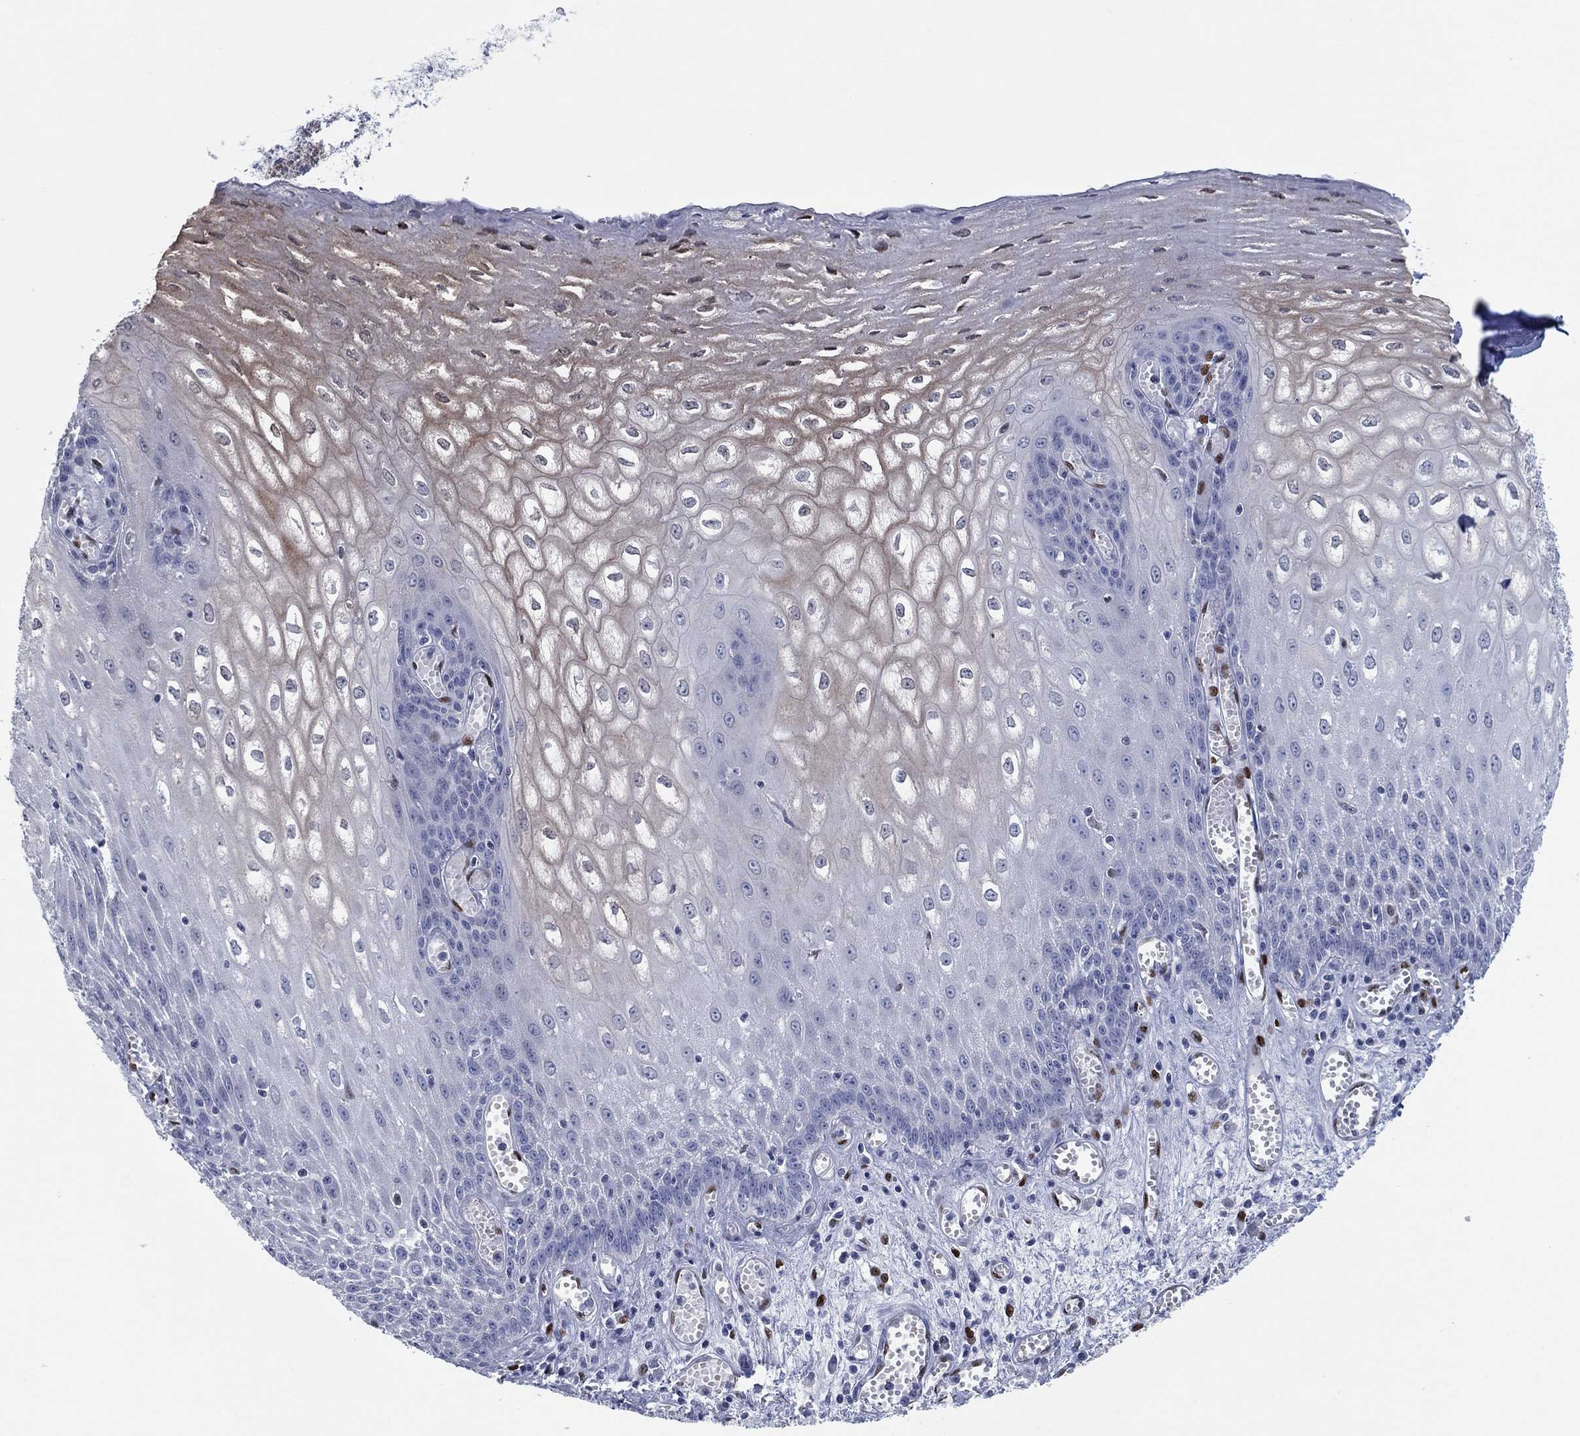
{"staining": {"intensity": "moderate", "quantity": "25%-75%", "location": "cytoplasmic/membranous,nuclear"}, "tissue": "esophagus", "cell_type": "Squamous epithelial cells", "image_type": "normal", "snomed": [{"axis": "morphology", "description": "Normal tissue, NOS"}, {"axis": "topography", "description": "Esophagus"}], "caption": "IHC of benign human esophagus displays medium levels of moderate cytoplasmic/membranous,nuclear positivity in about 25%-75% of squamous epithelial cells. The protein of interest is stained brown, and the nuclei are stained in blue (DAB (3,3'-diaminobenzidine) IHC with brightfield microscopy, high magnification).", "gene": "ZEB1", "patient": {"sex": "male", "age": 58}}